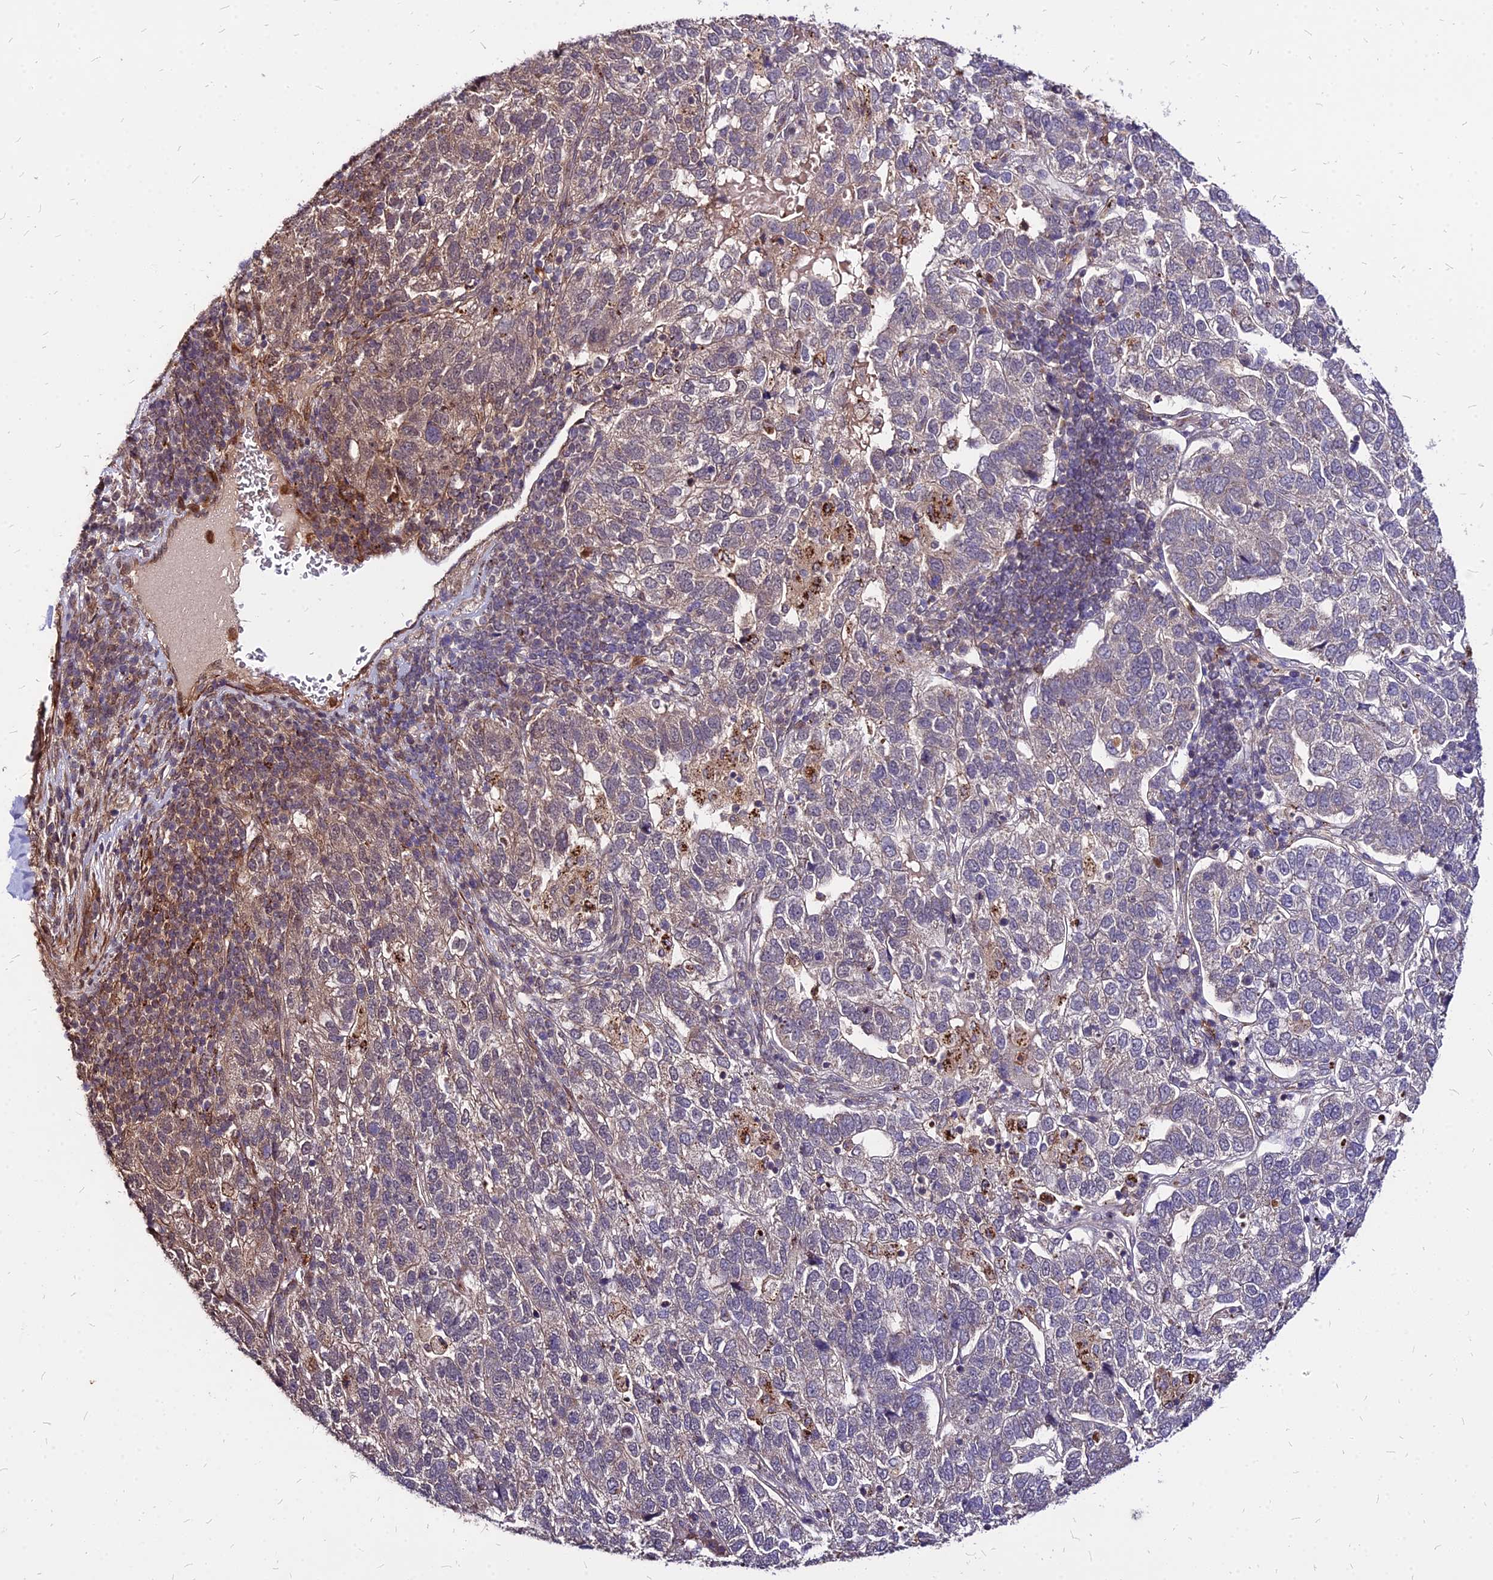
{"staining": {"intensity": "moderate", "quantity": "<25%", "location": "cytoplasmic/membranous"}, "tissue": "pancreatic cancer", "cell_type": "Tumor cells", "image_type": "cancer", "snomed": [{"axis": "morphology", "description": "Adenocarcinoma, NOS"}, {"axis": "topography", "description": "Pancreas"}], "caption": "Immunohistochemistry (IHC) staining of pancreatic adenocarcinoma, which displays low levels of moderate cytoplasmic/membranous expression in about <25% of tumor cells indicating moderate cytoplasmic/membranous protein staining. The staining was performed using DAB (3,3'-diaminobenzidine) (brown) for protein detection and nuclei were counterstained in hematoxylin (blue).", "gene": "APBA3", "patient": {"sex": "female", "age": 61}}